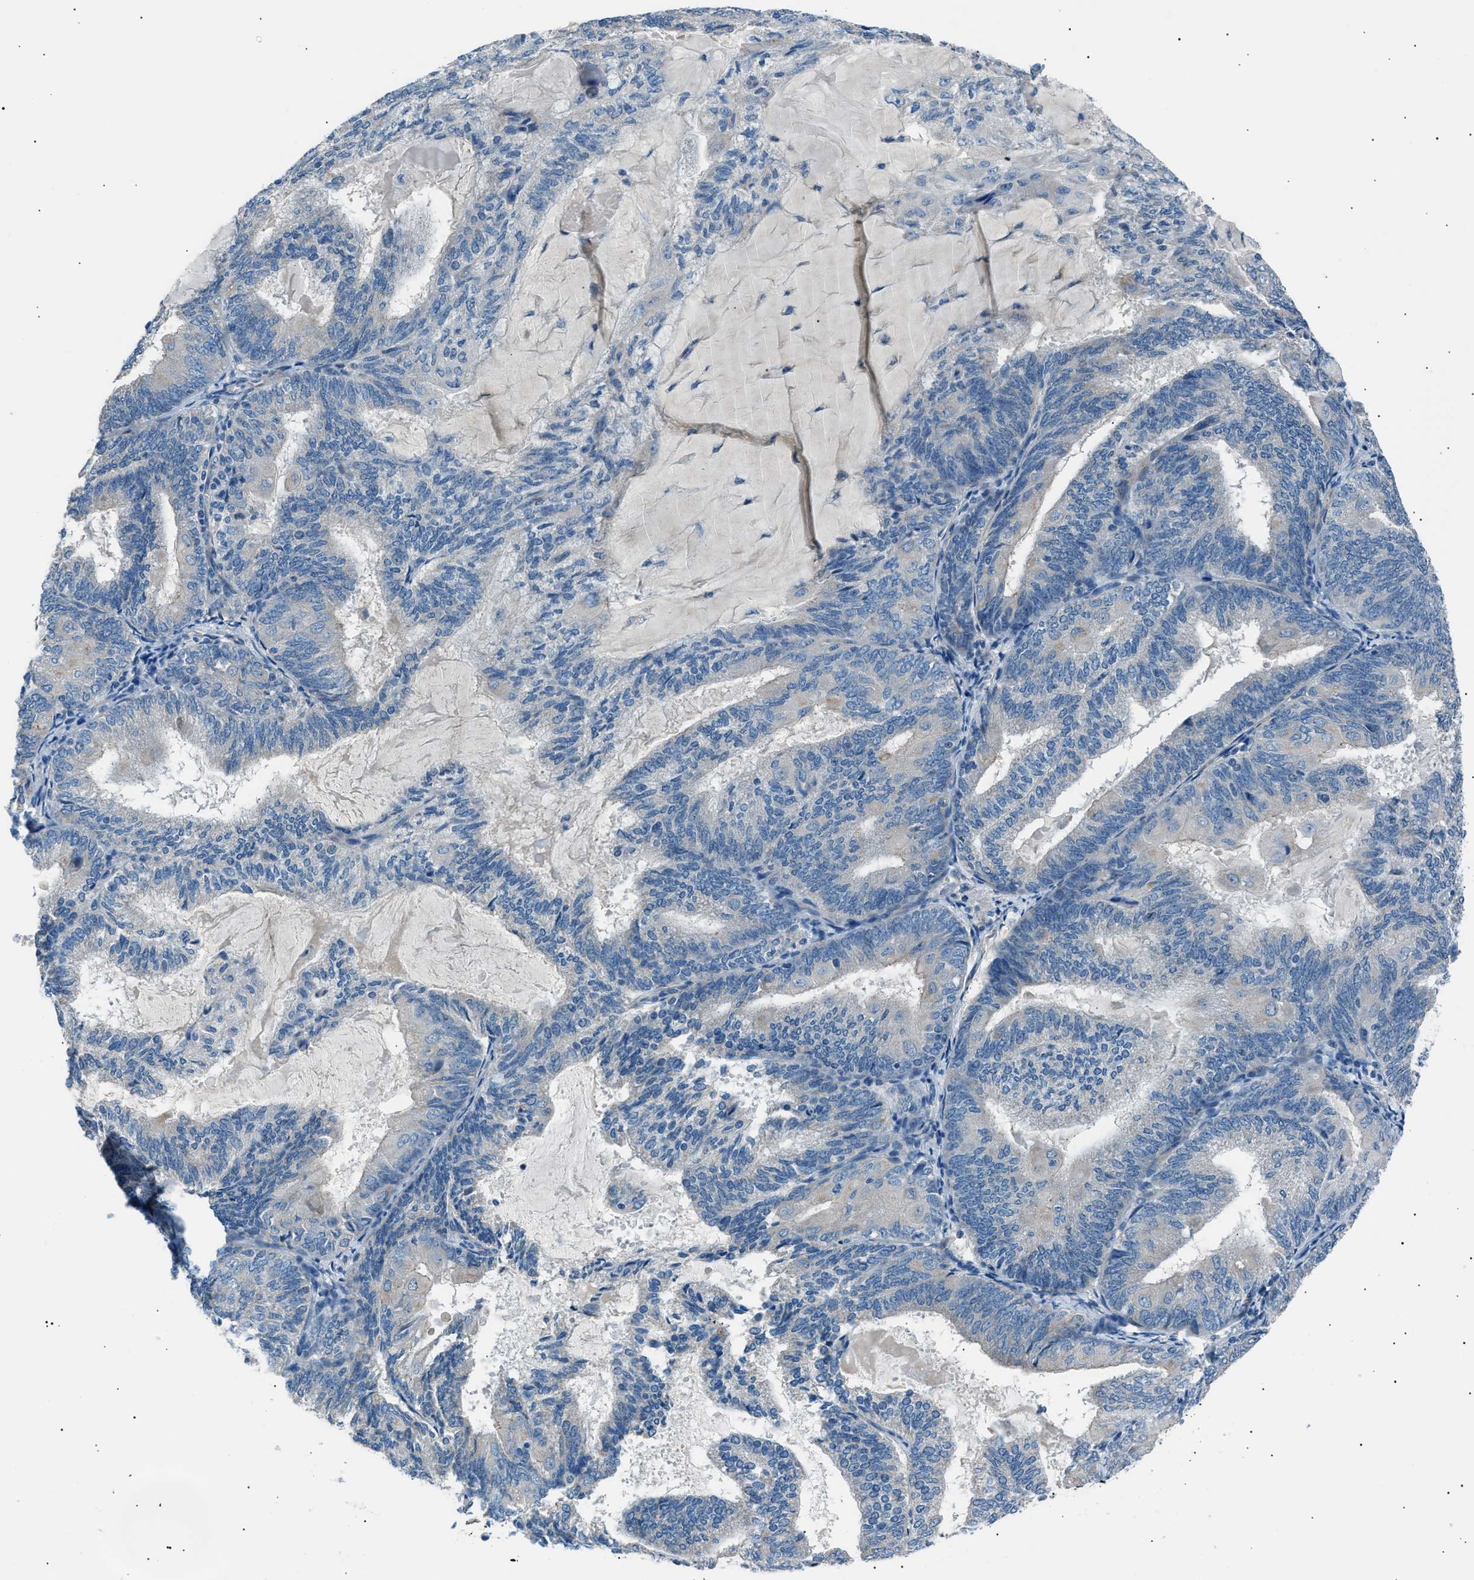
{"staining": {"intensity": "negative", "quantity": "none", "location": "none"}, "tissue": "endometrial cancer", "cell_type": "Tumor cells", "image_type": "cancer", "snomed": [{"axis": "morphology", "description": "Adenocarcinoma, NOS"}, {"axis": "topography", "description": "Endometrium"}], "caption": "Immunohistochemistry (IHC) histopathology image of neoplastic tissue: human endometrial cancer stained with DAB (3,3'-diaminobenzidine) demonstrates no significant protein expression in tumor cells. The staining is performed using DAB brown chromogen with nuclei counter-stained in using hematoxylin.", "gene": "LRRC37B", "patient": {"sex": "female", "age": 81}}